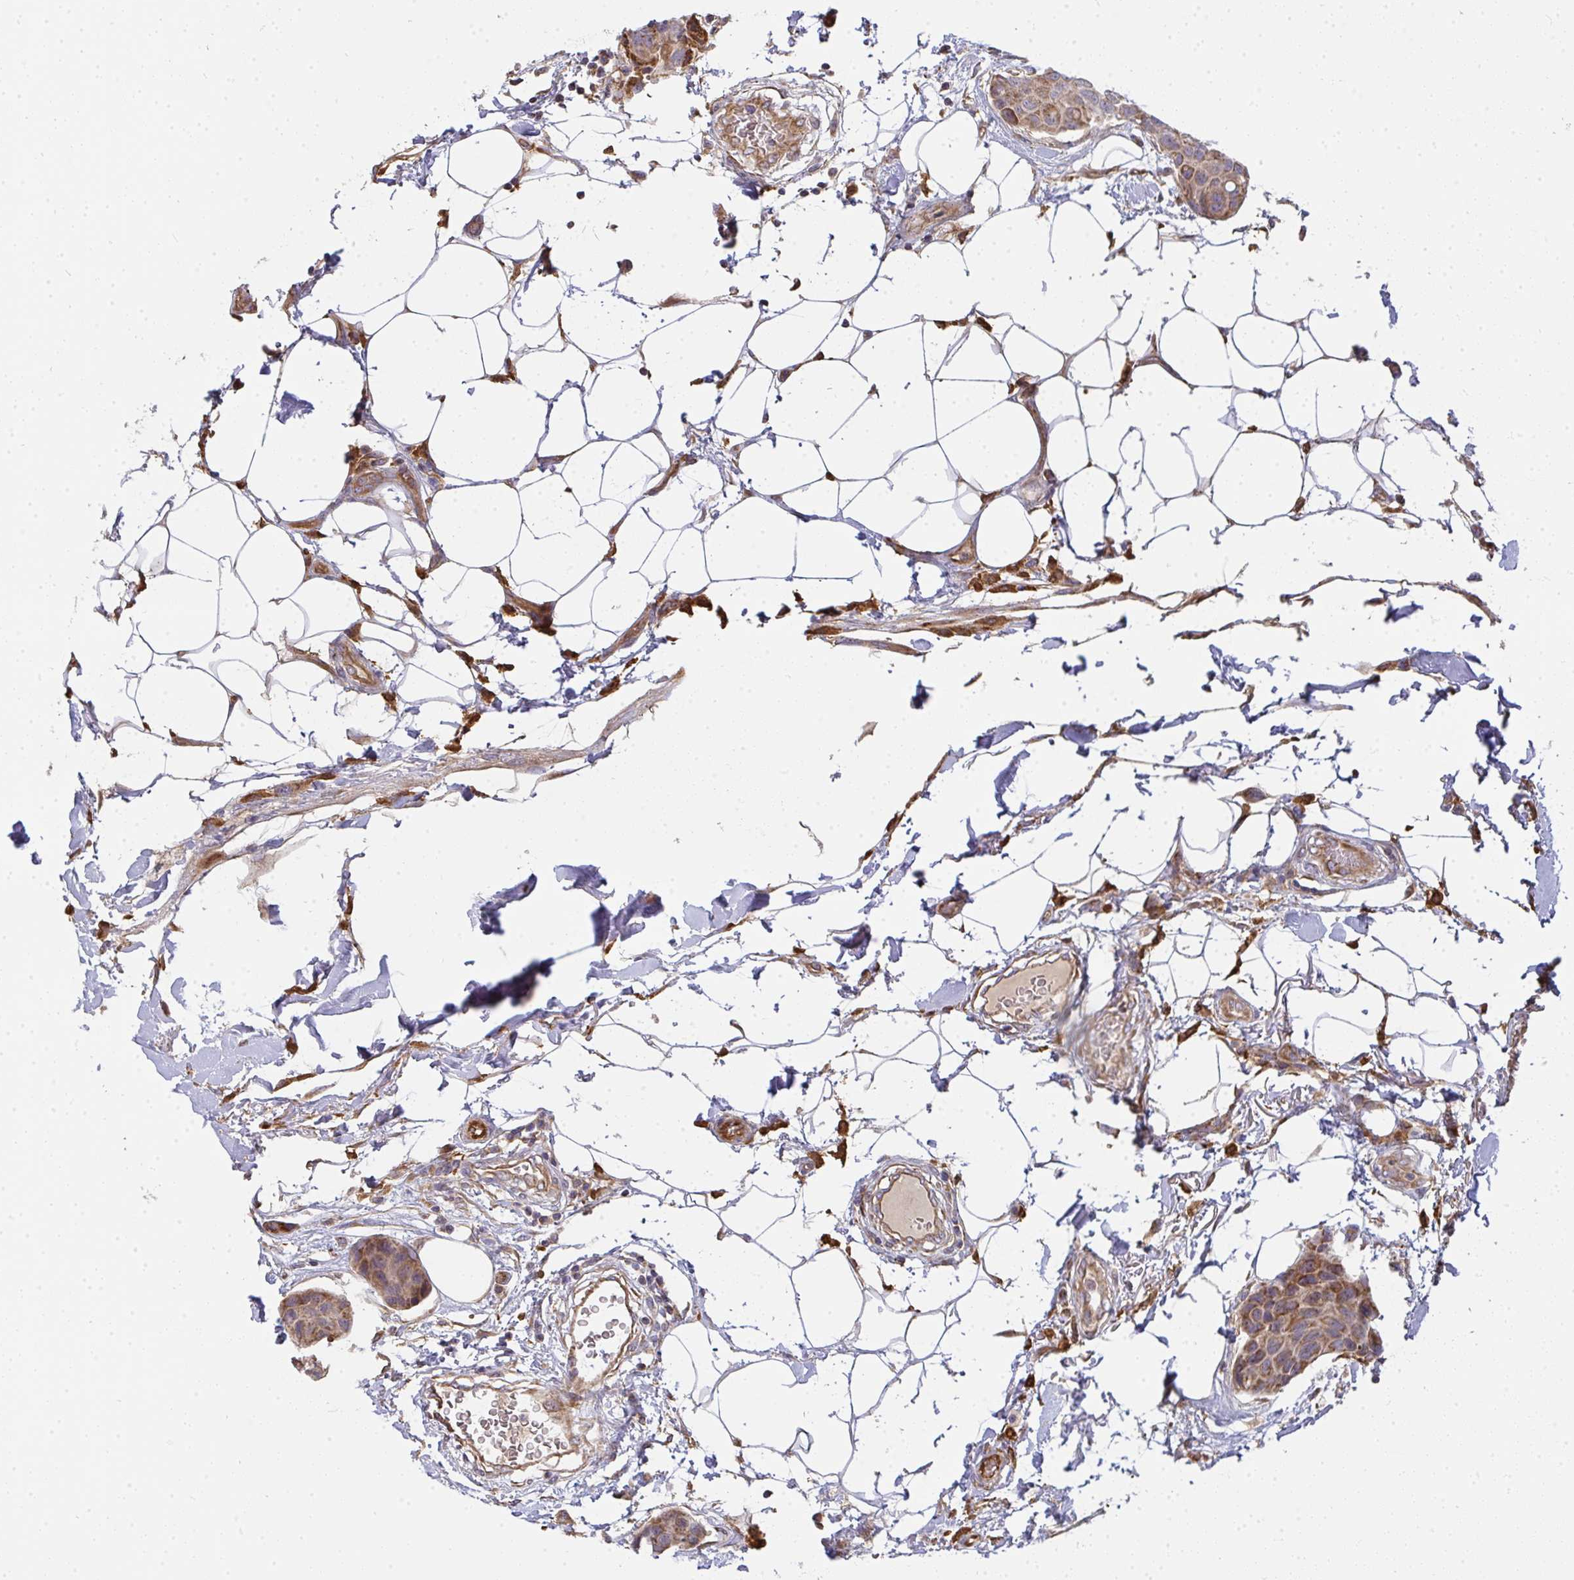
{"staining": {"intensity": "moderate", "quantity": ">75%", "location": "cytoplasmic/membranous"}, "tissue": "breast cancer", "cell_type": "Tumor cells", "image_type": "cancer", "snomed": [{"axis": "morphology", "description": "Duct carcinoma"}, {"axis": "topography", "description": "Breast"}, {"axis": "topography", "description": "Lymph node"}], "caption": "Breast cancer stained with a brown dye displays moderate cytoplasmic/membranous positive positivity in about >75% of tumor cells.", "gene": "B4GALT6", "patient": {"sex": "female", "age": 80}}